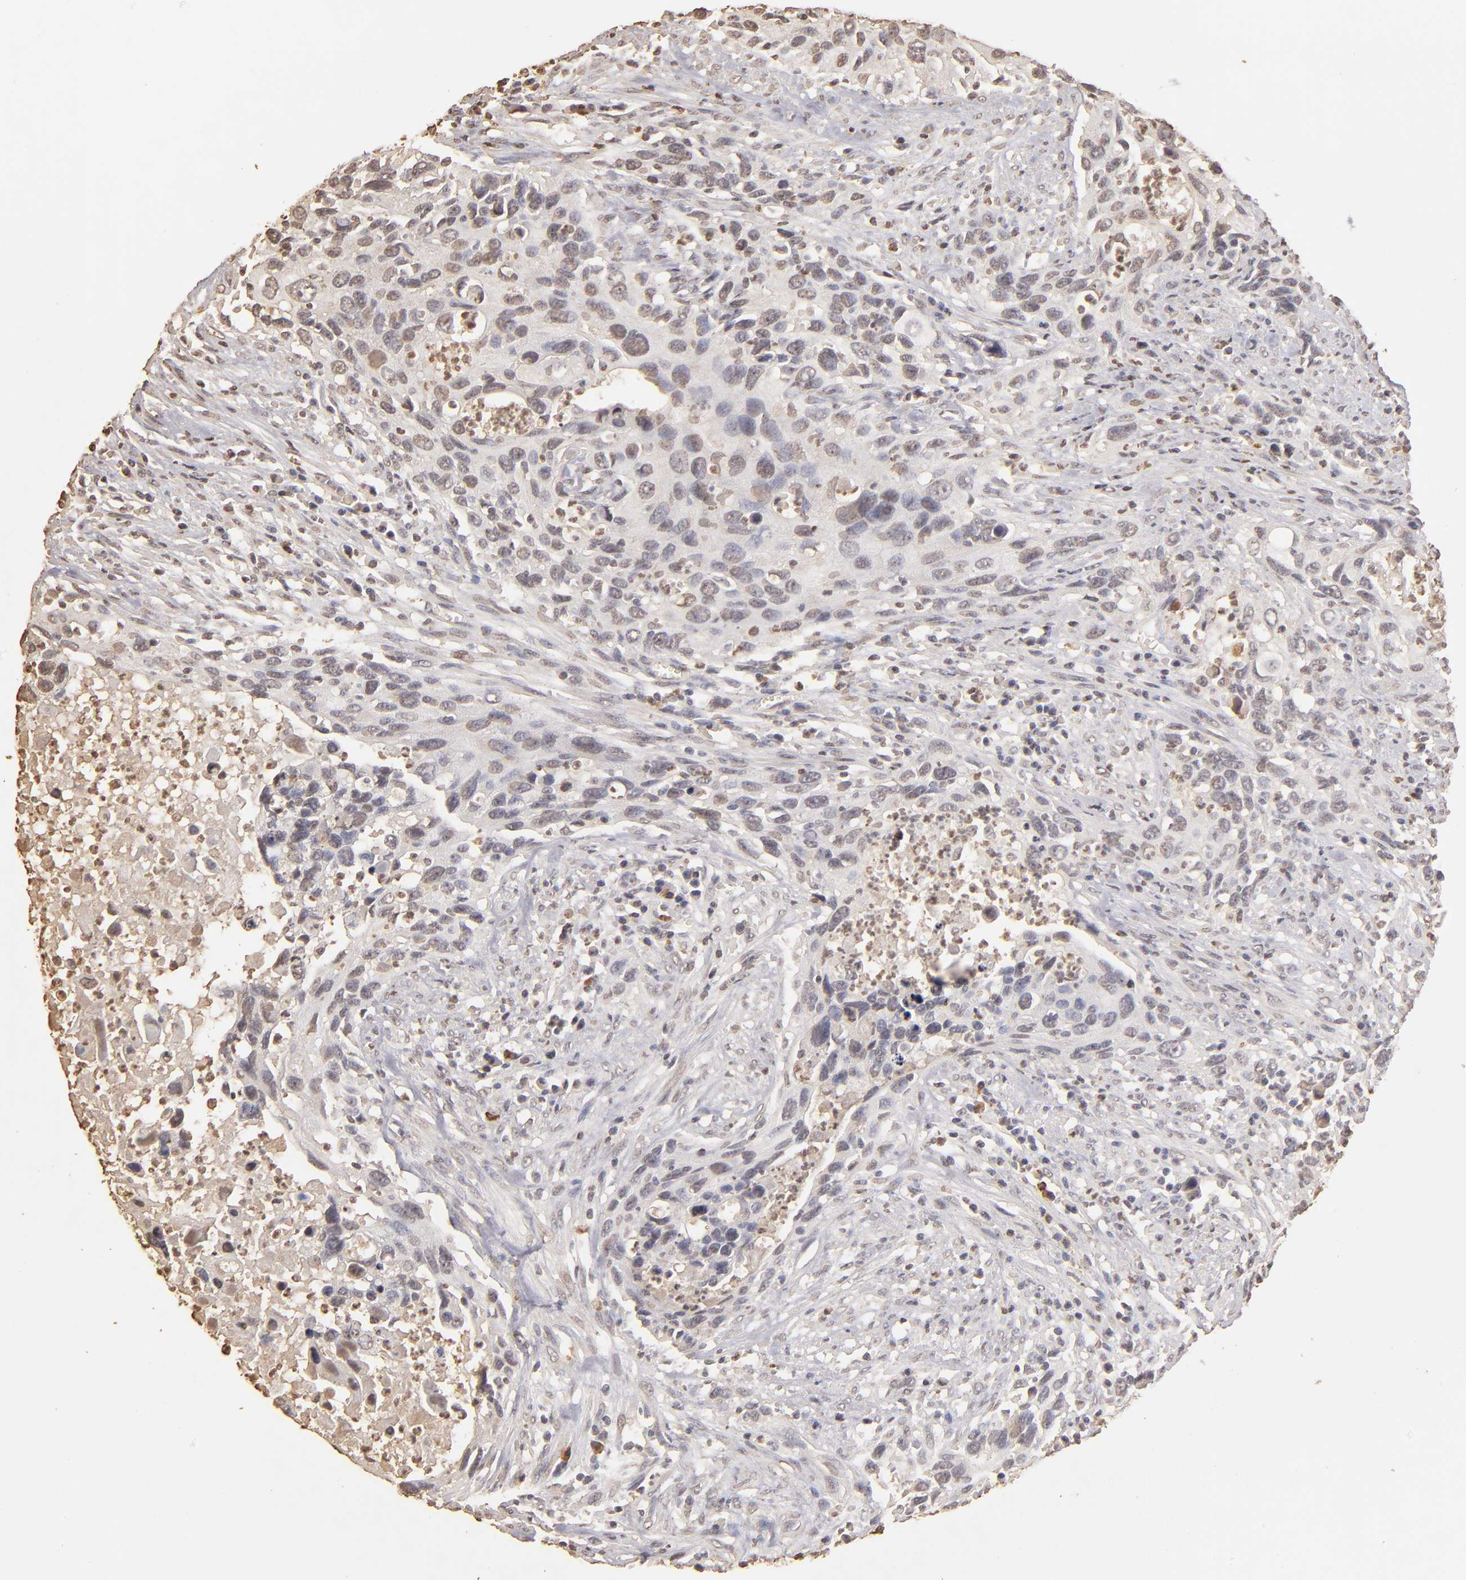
{"staining": {"intensity": "moderate", "quantity": "25%-75%", "location": "cytoplasmic/membranous,nuclear"}, "tissue": "urothelial cancer", "cell_type": "Tumor cells", "image_type": "cancer", "snomed": [{"axis": "morphology", "description": "Urothelial carcinoma, High grade"}, {"axis": "topography", "description": "Urinary bladder"}], "caption": "Urothelial cancer tissue displays moderate cytoplasmic/membranous and nuclear positivity in approximately 25%-75% of tumor cells, visualized by immunohistochemistry.", "gene": "OPHN1", "patient": {"sex": "male", "age": 71}}